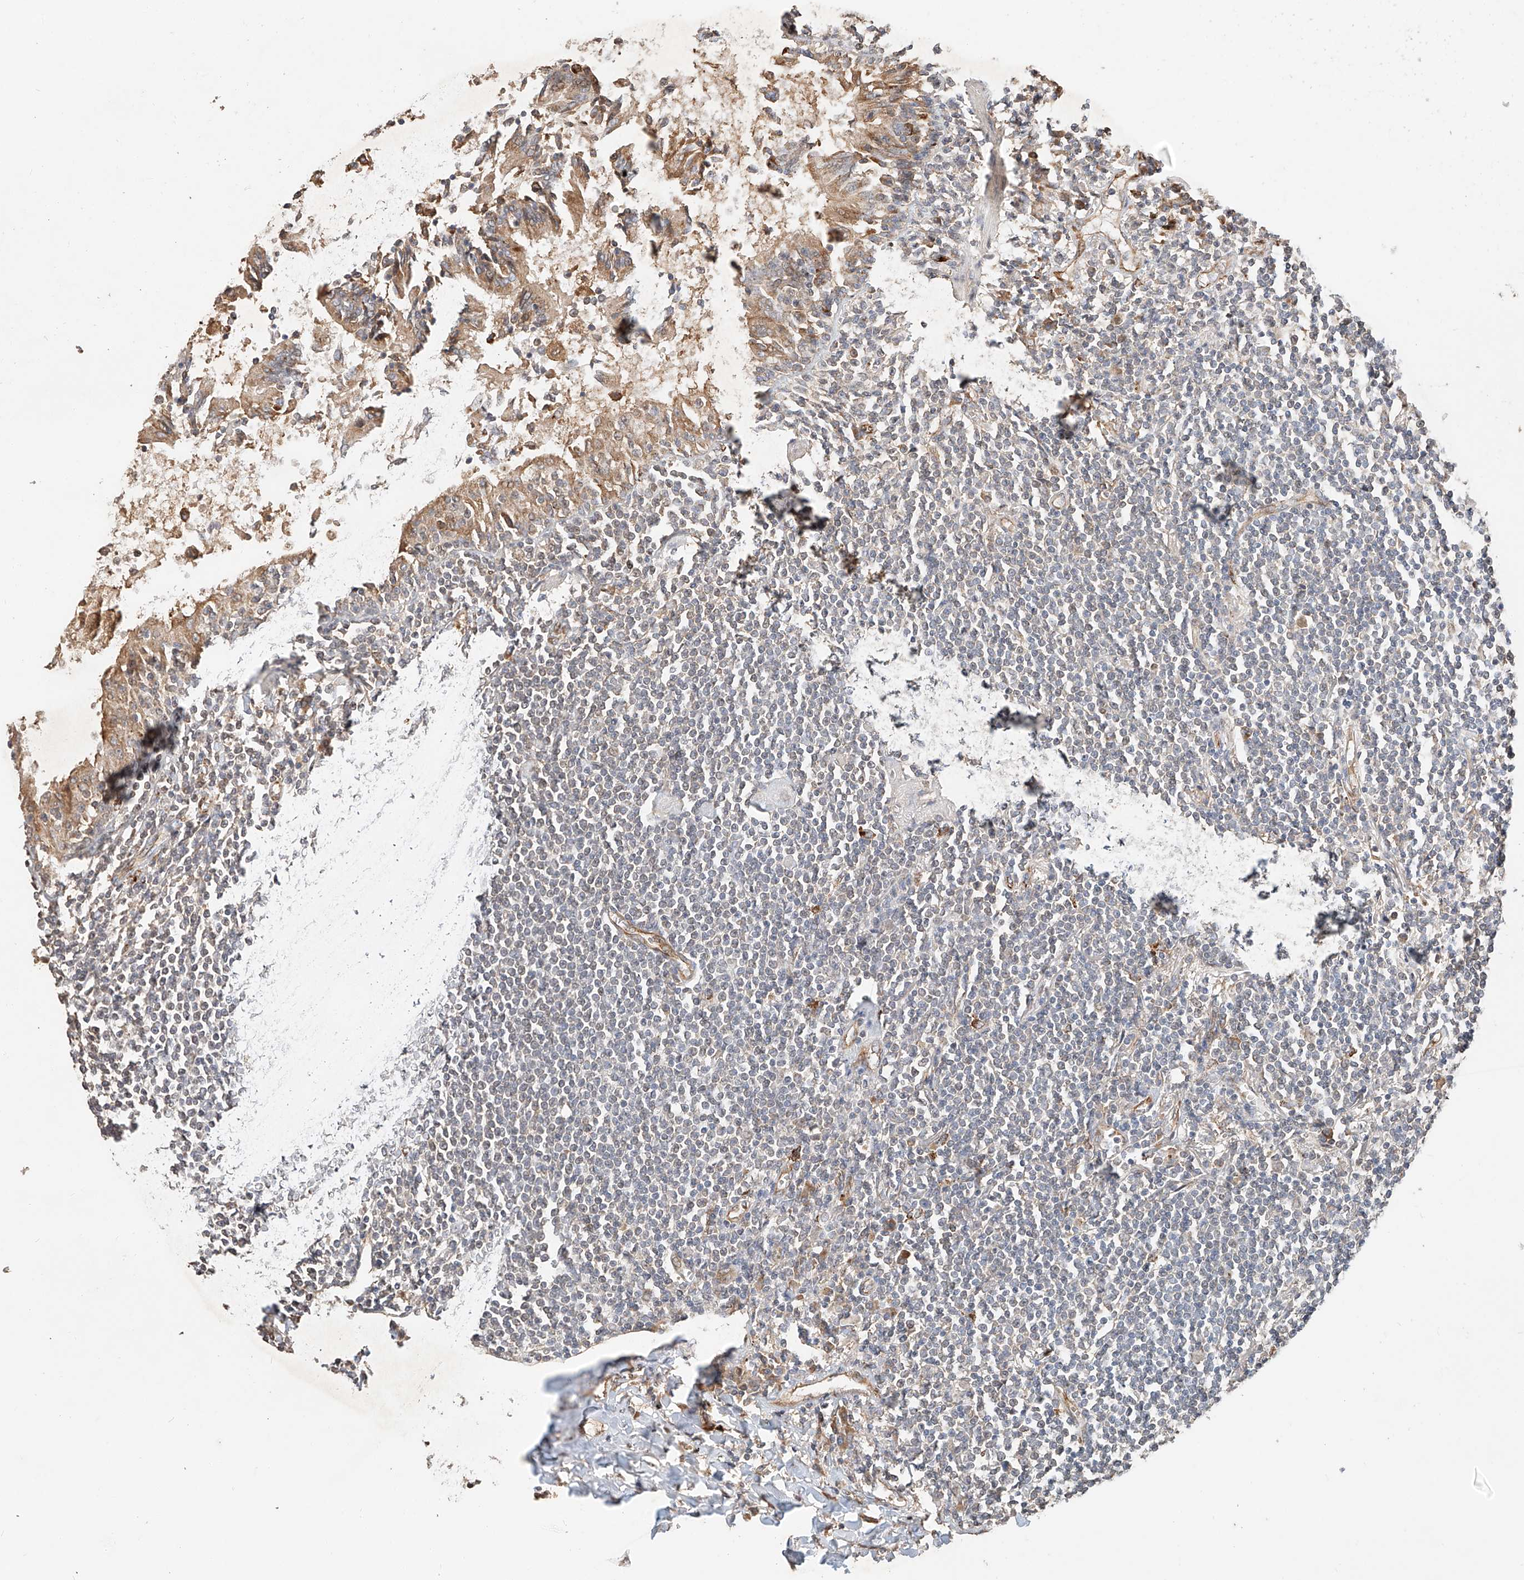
{"staining": {"intensity": "negative", "quantity": "none", "location": "none"}, "tissue": "lymphoma", "cell_type": "Tumor cells", "image_type": "cancer", "snomed": [{"axis": "morphology", "description": "Malignant lymphoma, non-Hodgkin's type, Low grade"}, {"axis": "topography", "description": "Lung"}], "caption": "The image shows no staining of tumor cells in low-grade malignant lymphoma, non-Hodgkin's type.", "gene": "SUSD6", "patient": {"sex": "female", "age": 71}}